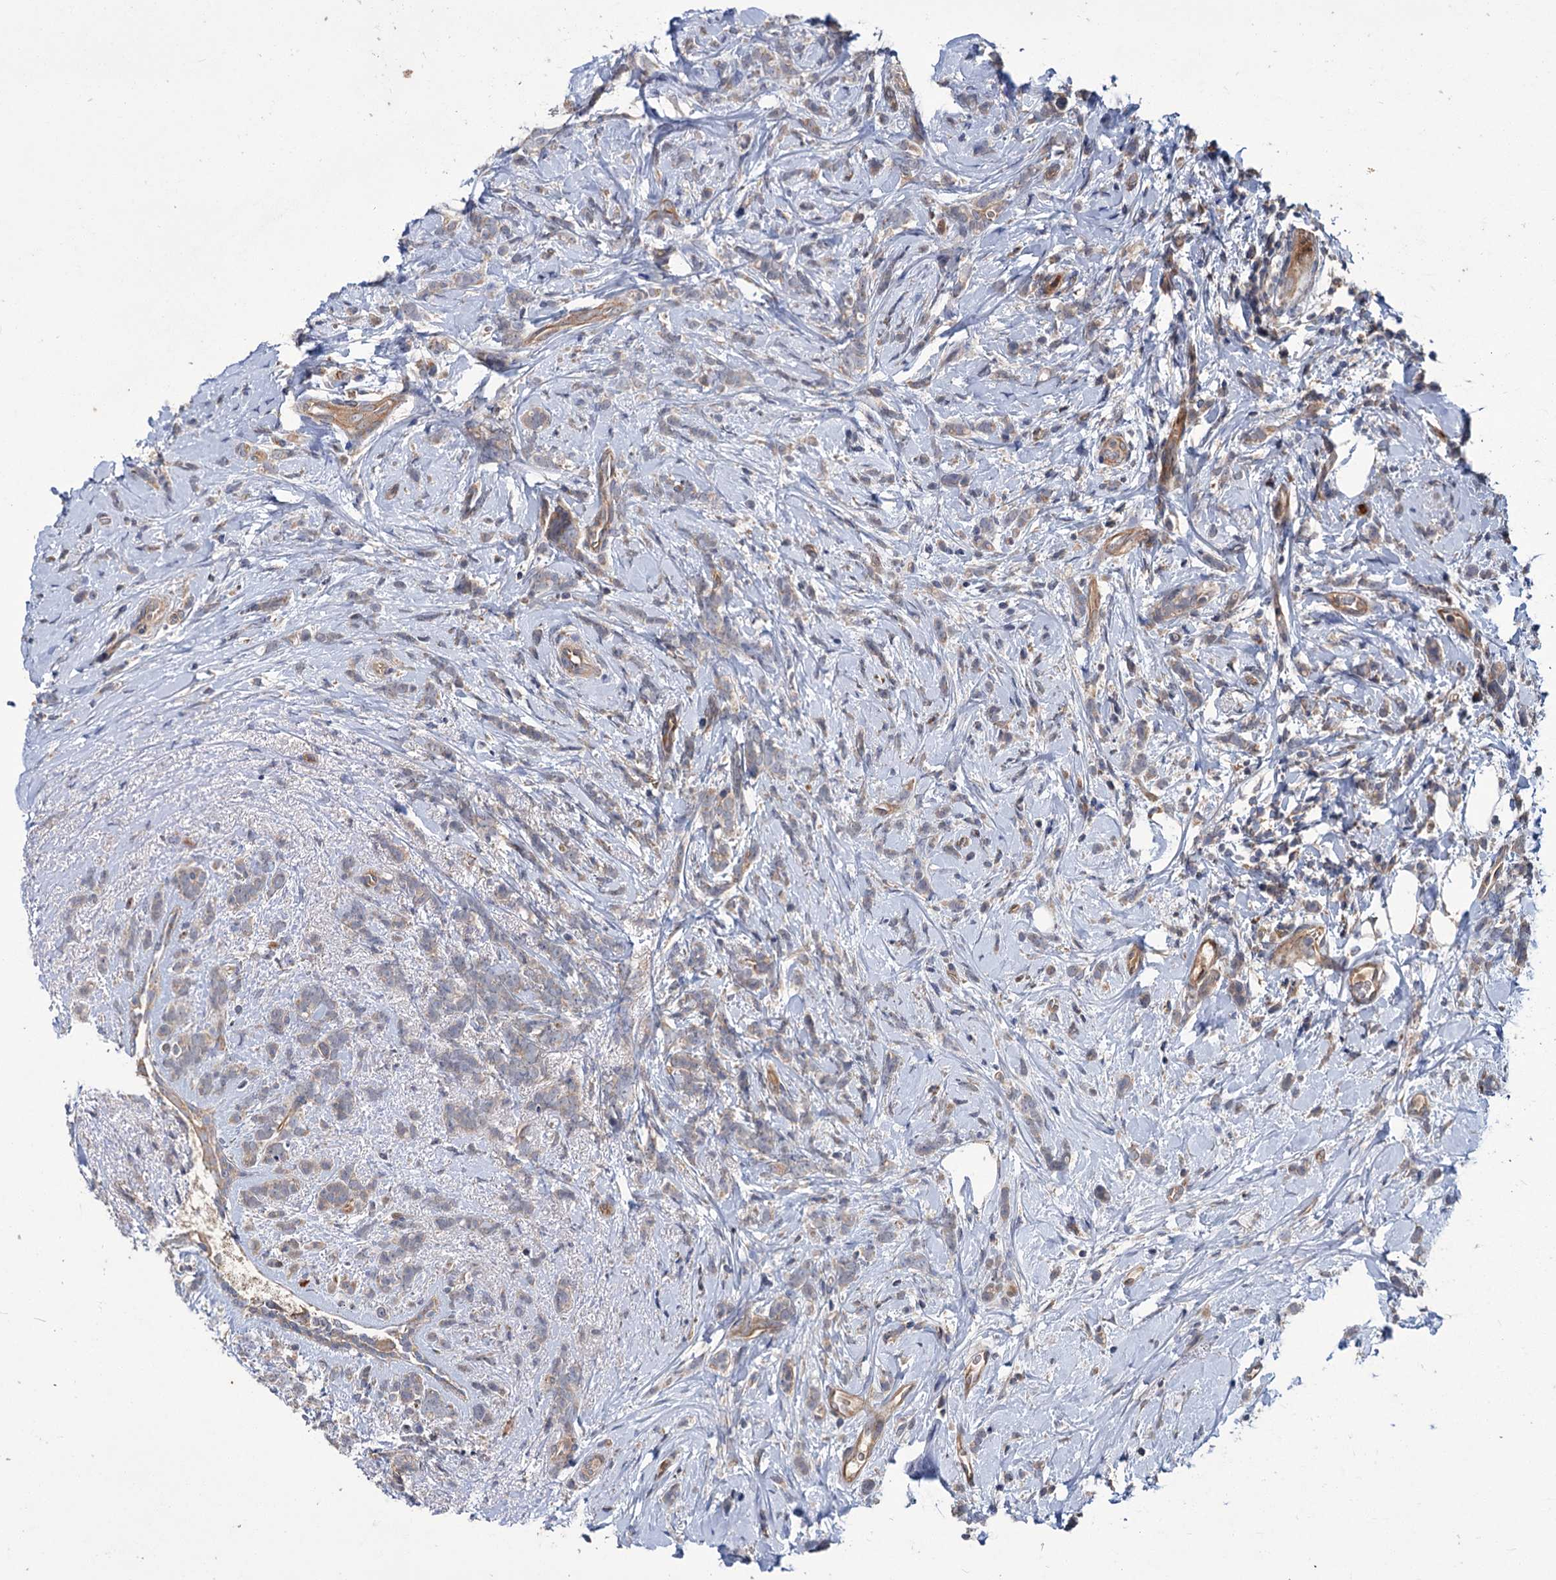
{"staining": {"intensity": "weak", "quantity": "<25%", "location": "cytoplasmic/membranous"}, "tissue": "breast cancer", "cell_type": "Tumor cells", "image_type": "cancer", "snomed": [{"axis": "morphology", "description": "Lobular carcinoma"}, {"axis": "topography", "description": "Breast"}], "caption": "Tumor cells show no significant protein positivity in breast lobular carcinoma.", "gene": "DYNC2H1", "patient": {"sex": "female", "age": 58}}